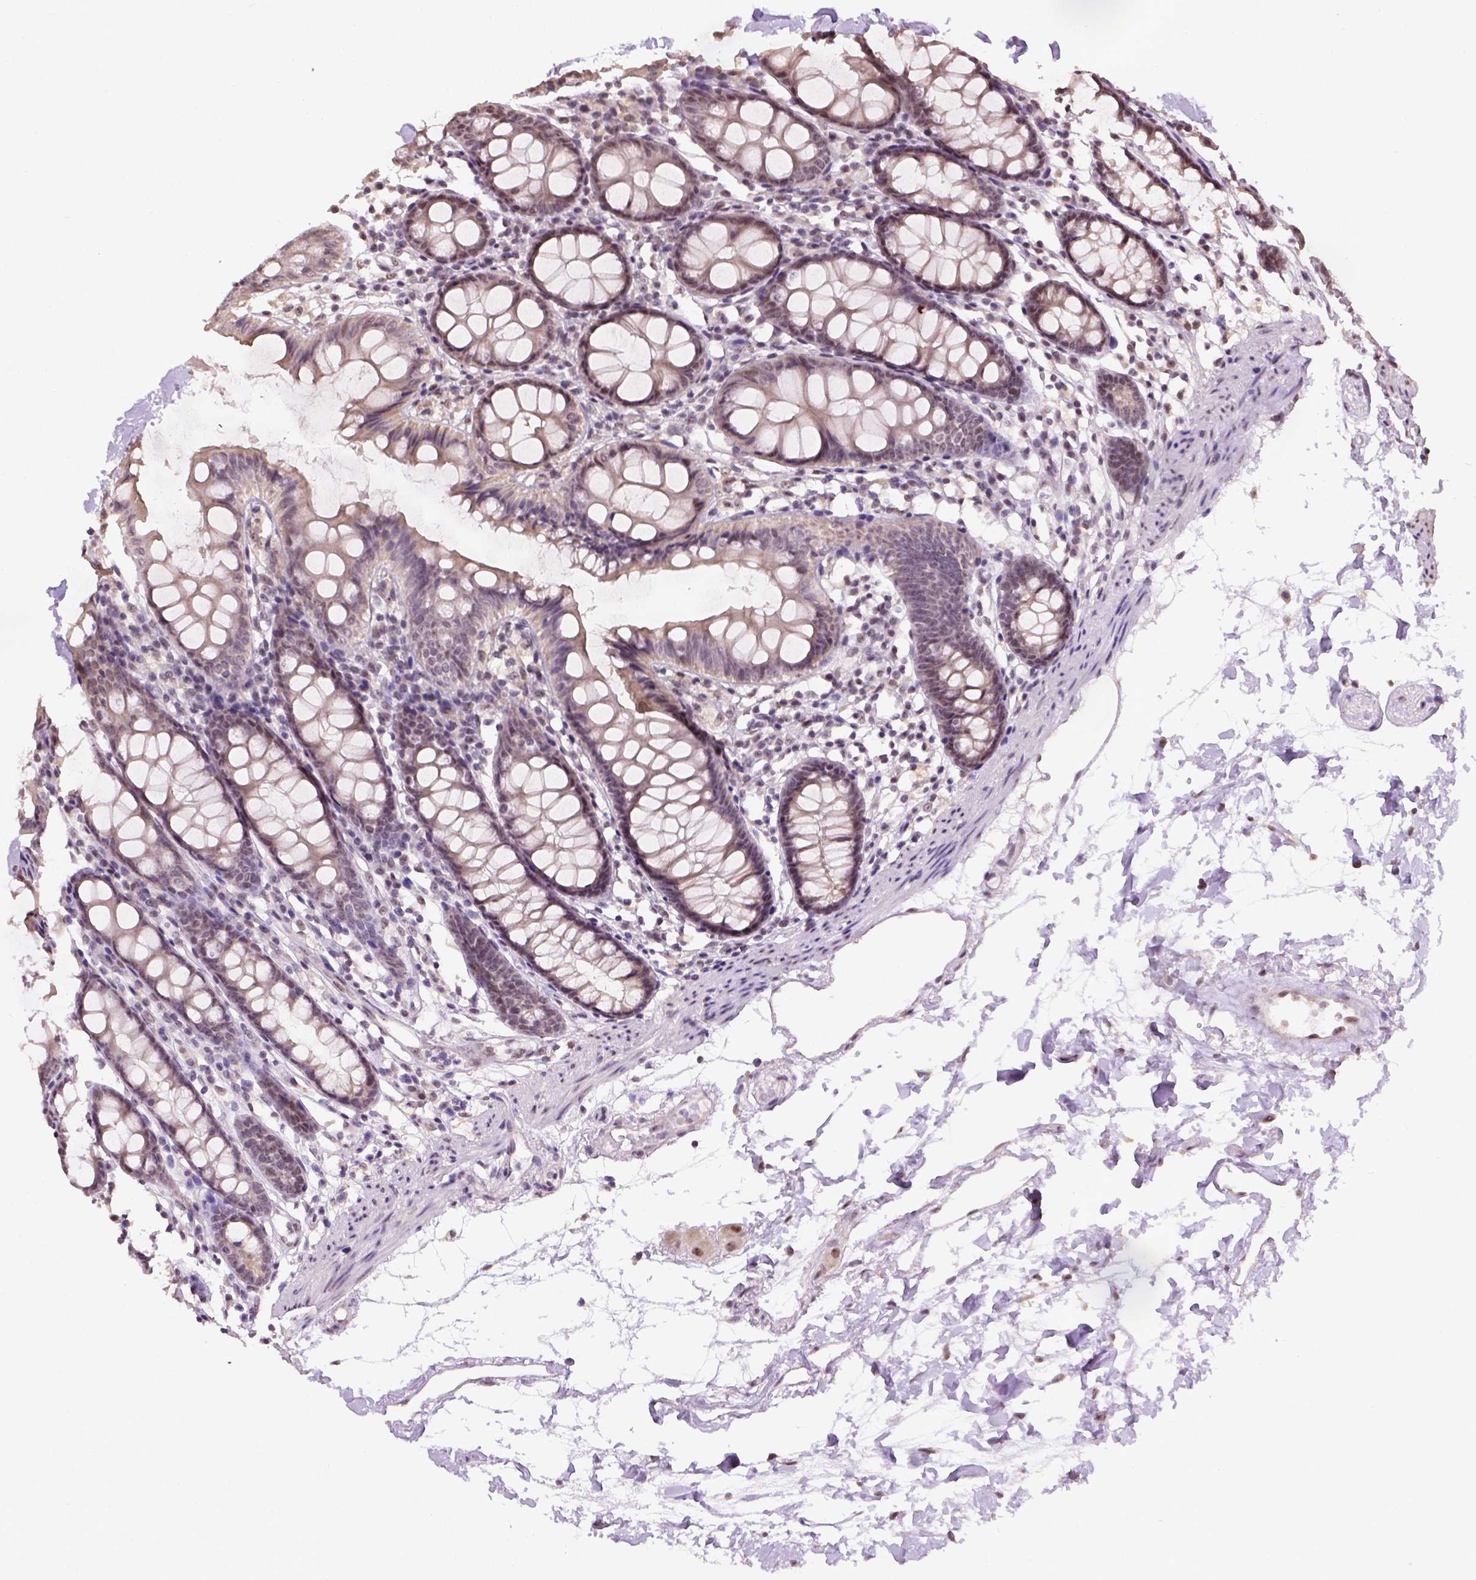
{"staining": {"intensity": "moderate", "quantity": ">75%", "location": "nuclear"}, "tissue": "colon", "cell_type": "Endothelial cells", "image_type": "normal", "snomed": [{"axis": "morphology", "description": "Normal tissue, NOS"}, {"axis": "topography", "description": "Colon"}], "caption": "DAB immunohistochemical staining of benign colon demonstrates moderate nuclear protein positivity in approximately >75% of endothelial cells.", "gene": "DDX50", "patient": {"sex": "female", "age": 84}}